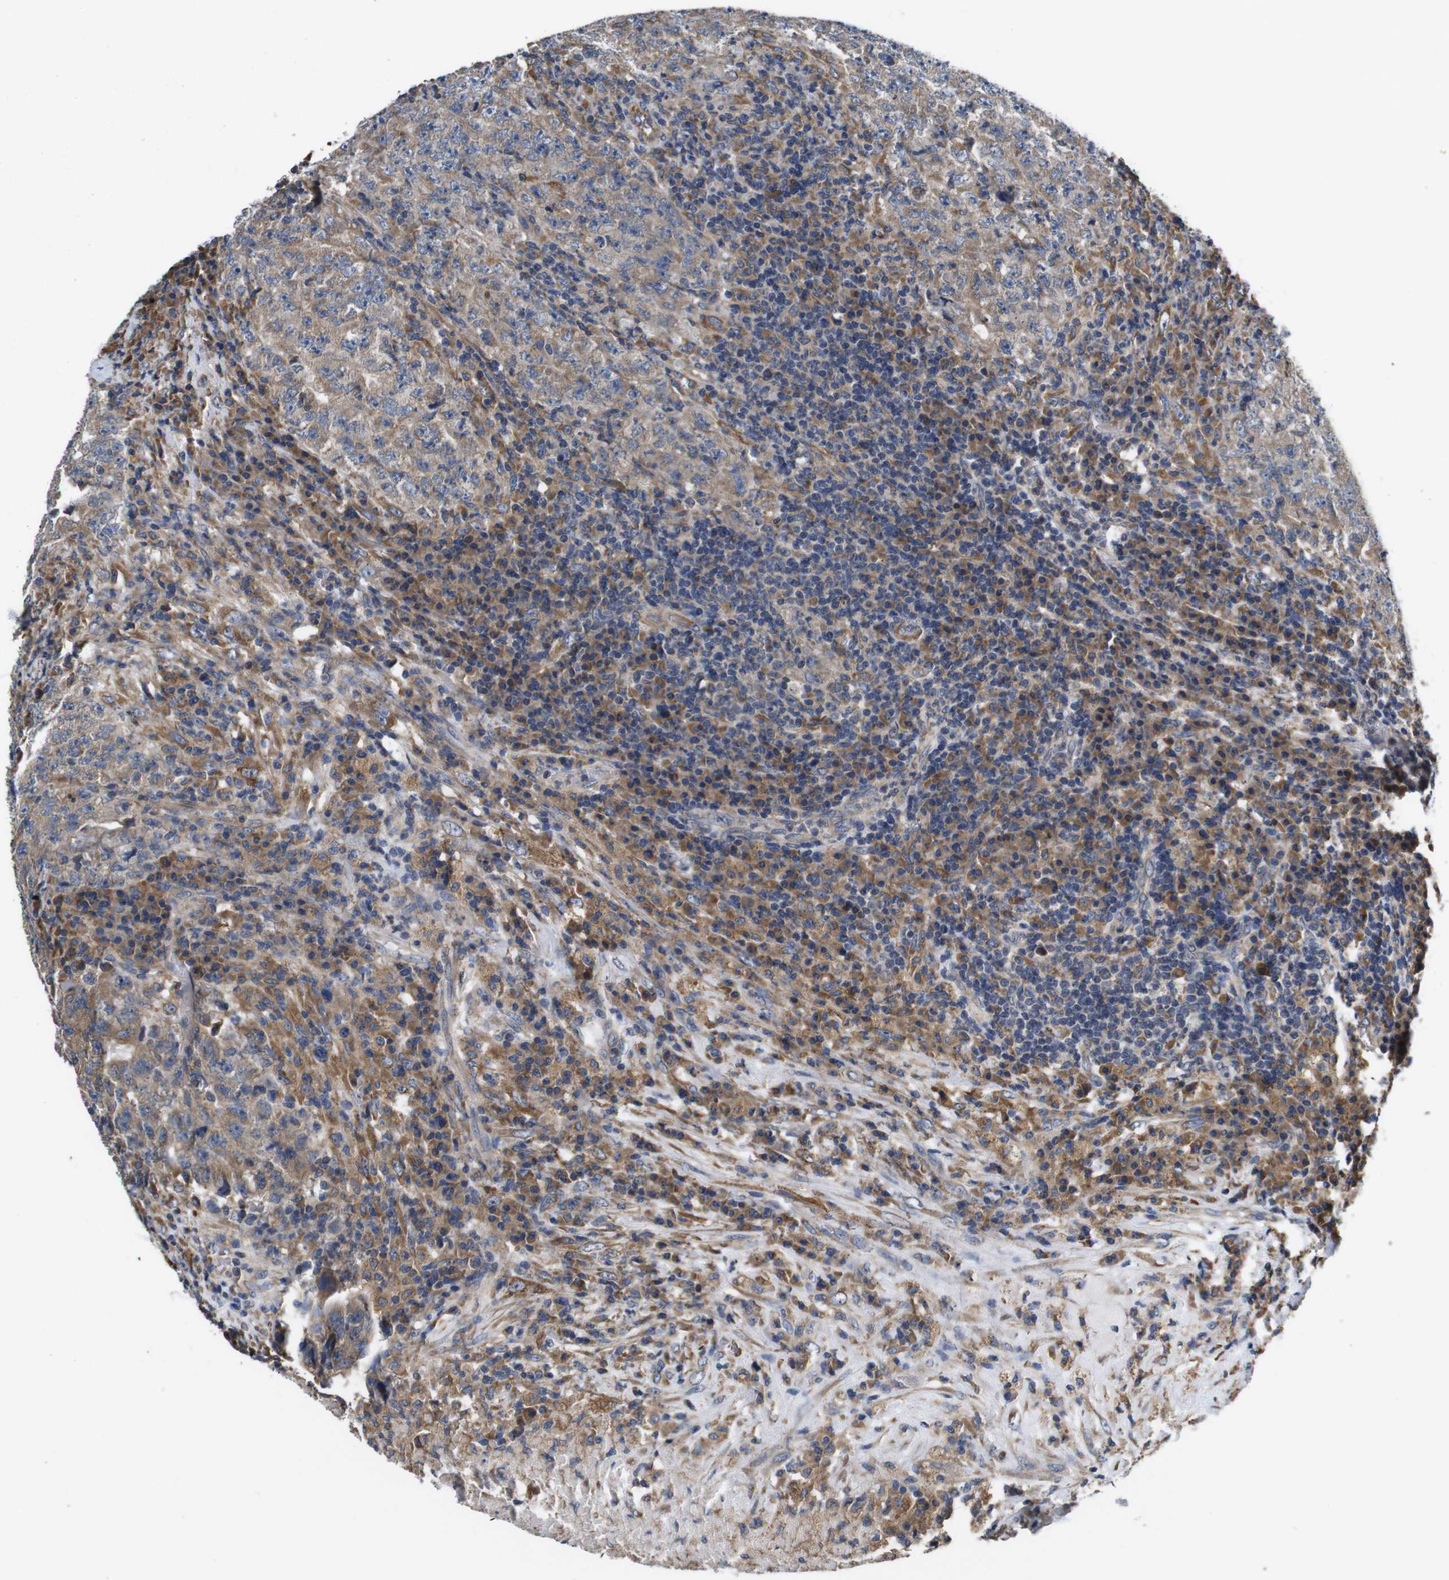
{"staining": {"intensity": "moderate", "quantity": ">75%", "location": "cytoplasmic/membranous"}, "tissue": "testis cancer", "cell_type": "Tumor cells", "image_type": "cancer", "snomed": [{"axis": "morphology", "description": "Necrosis, NOS"}, {"axis": "morphology", "description": "Carcinoma, Embryonal, NOS"}, {"axis": "topography", "description": "Testis"}], "caption": "Immunohistochemical staining of human embryonal carcinoma (testis) displays moderate cytoplasmic/membranous protein expression in about >75% of tumor cells.", "gene": "MARCHF7", "patient": {"sex": "male", "age": 19}}